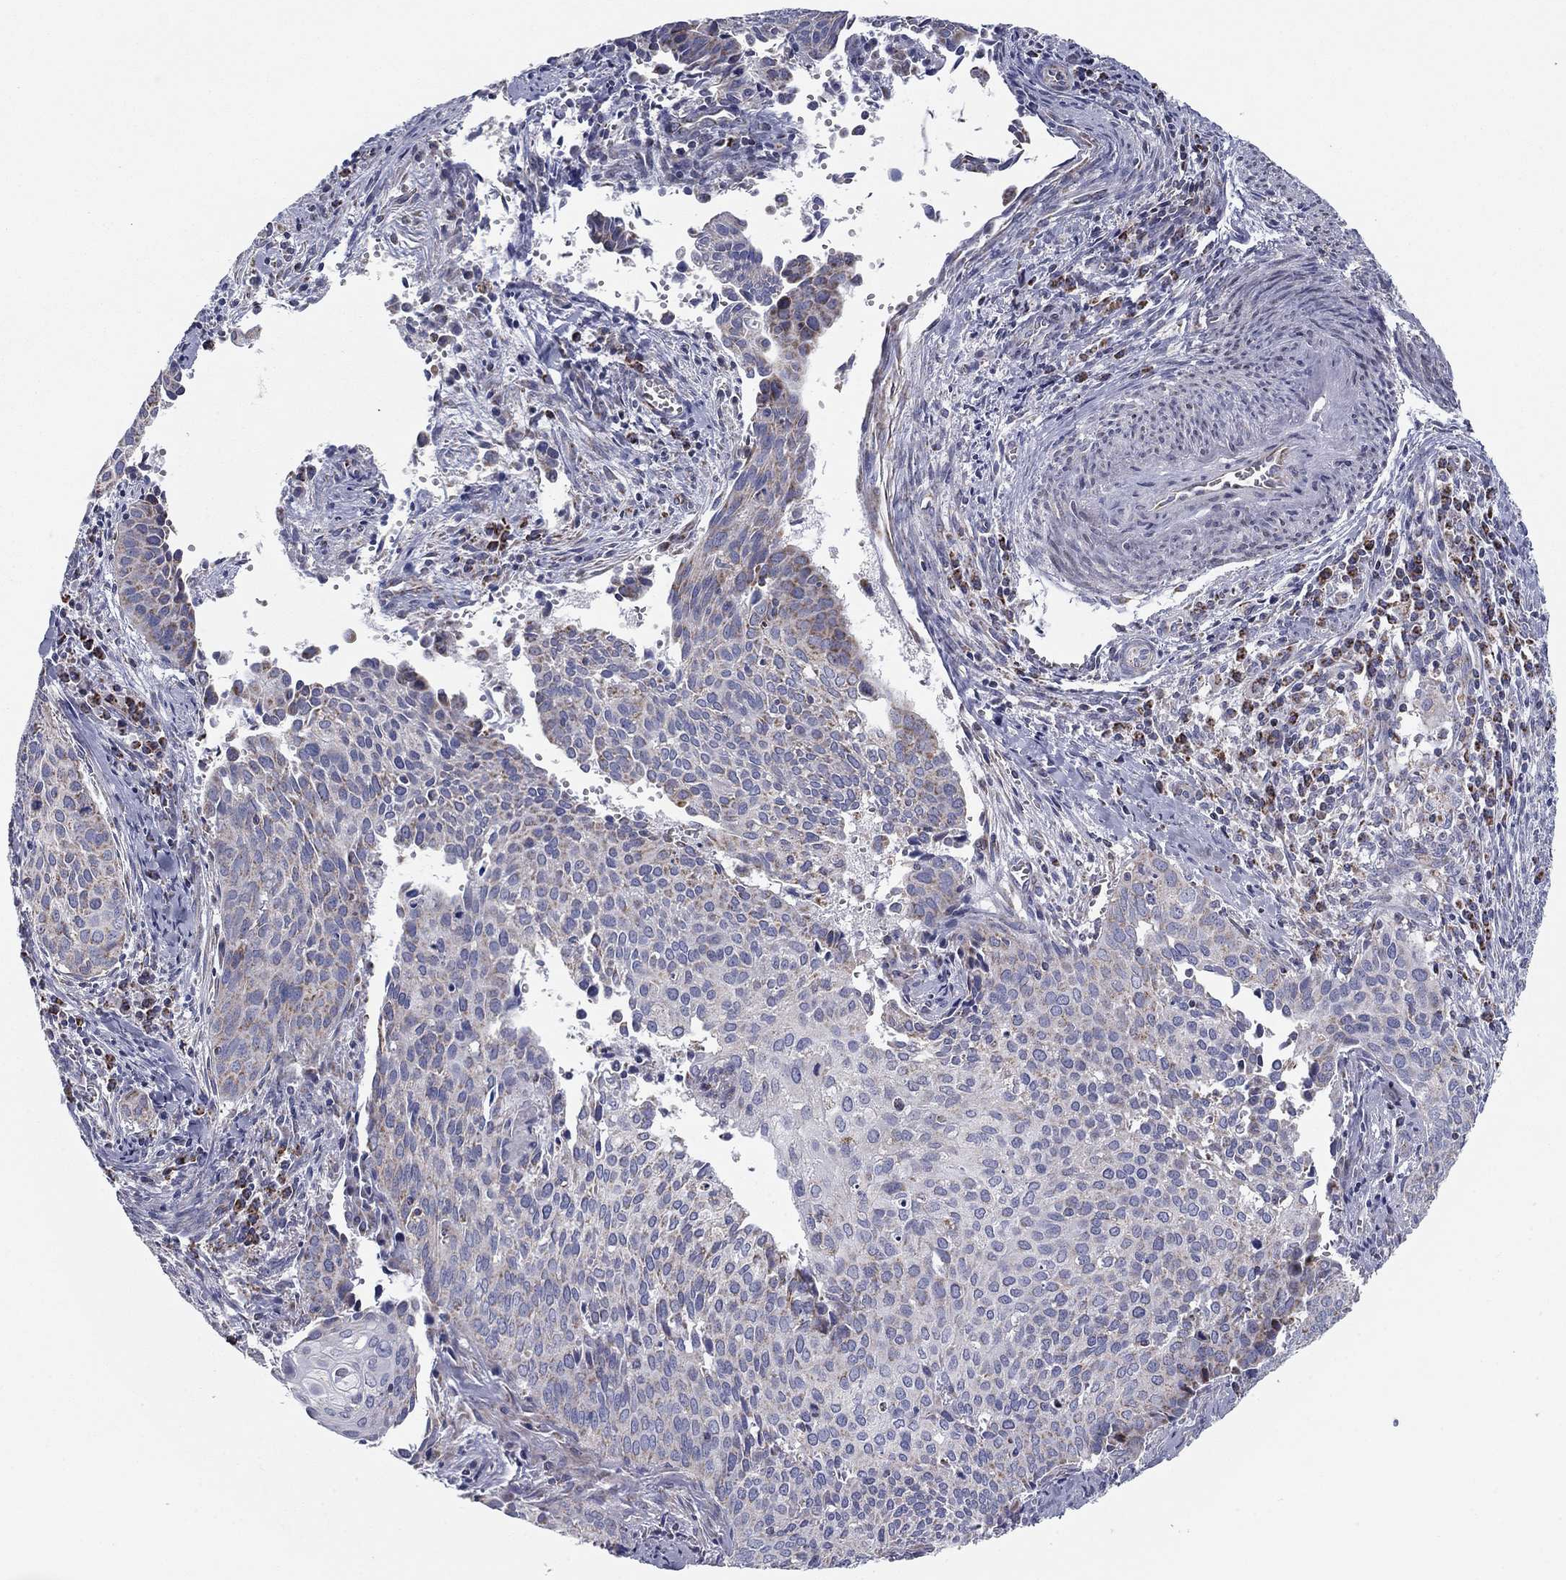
{"staining": {"intensity": "negative", "quantity": "none", "location": "none"}, "tissue": "cervical cancer", "cell_type": "Tumor cells", "image_type": "cancer", "snomed": [{"axis": "morphology", "description": "Squamous cell carcinoma, NOS"}, {"axis": "topography", "description": "Cervix"}], "caption": "There is no significant expression in tumor cells of squamous cell carcinoma (cervical). Nuclei are stained in blue.", "gene": "NDUFV1", "patient": {"sex": "female", "age": 29}}